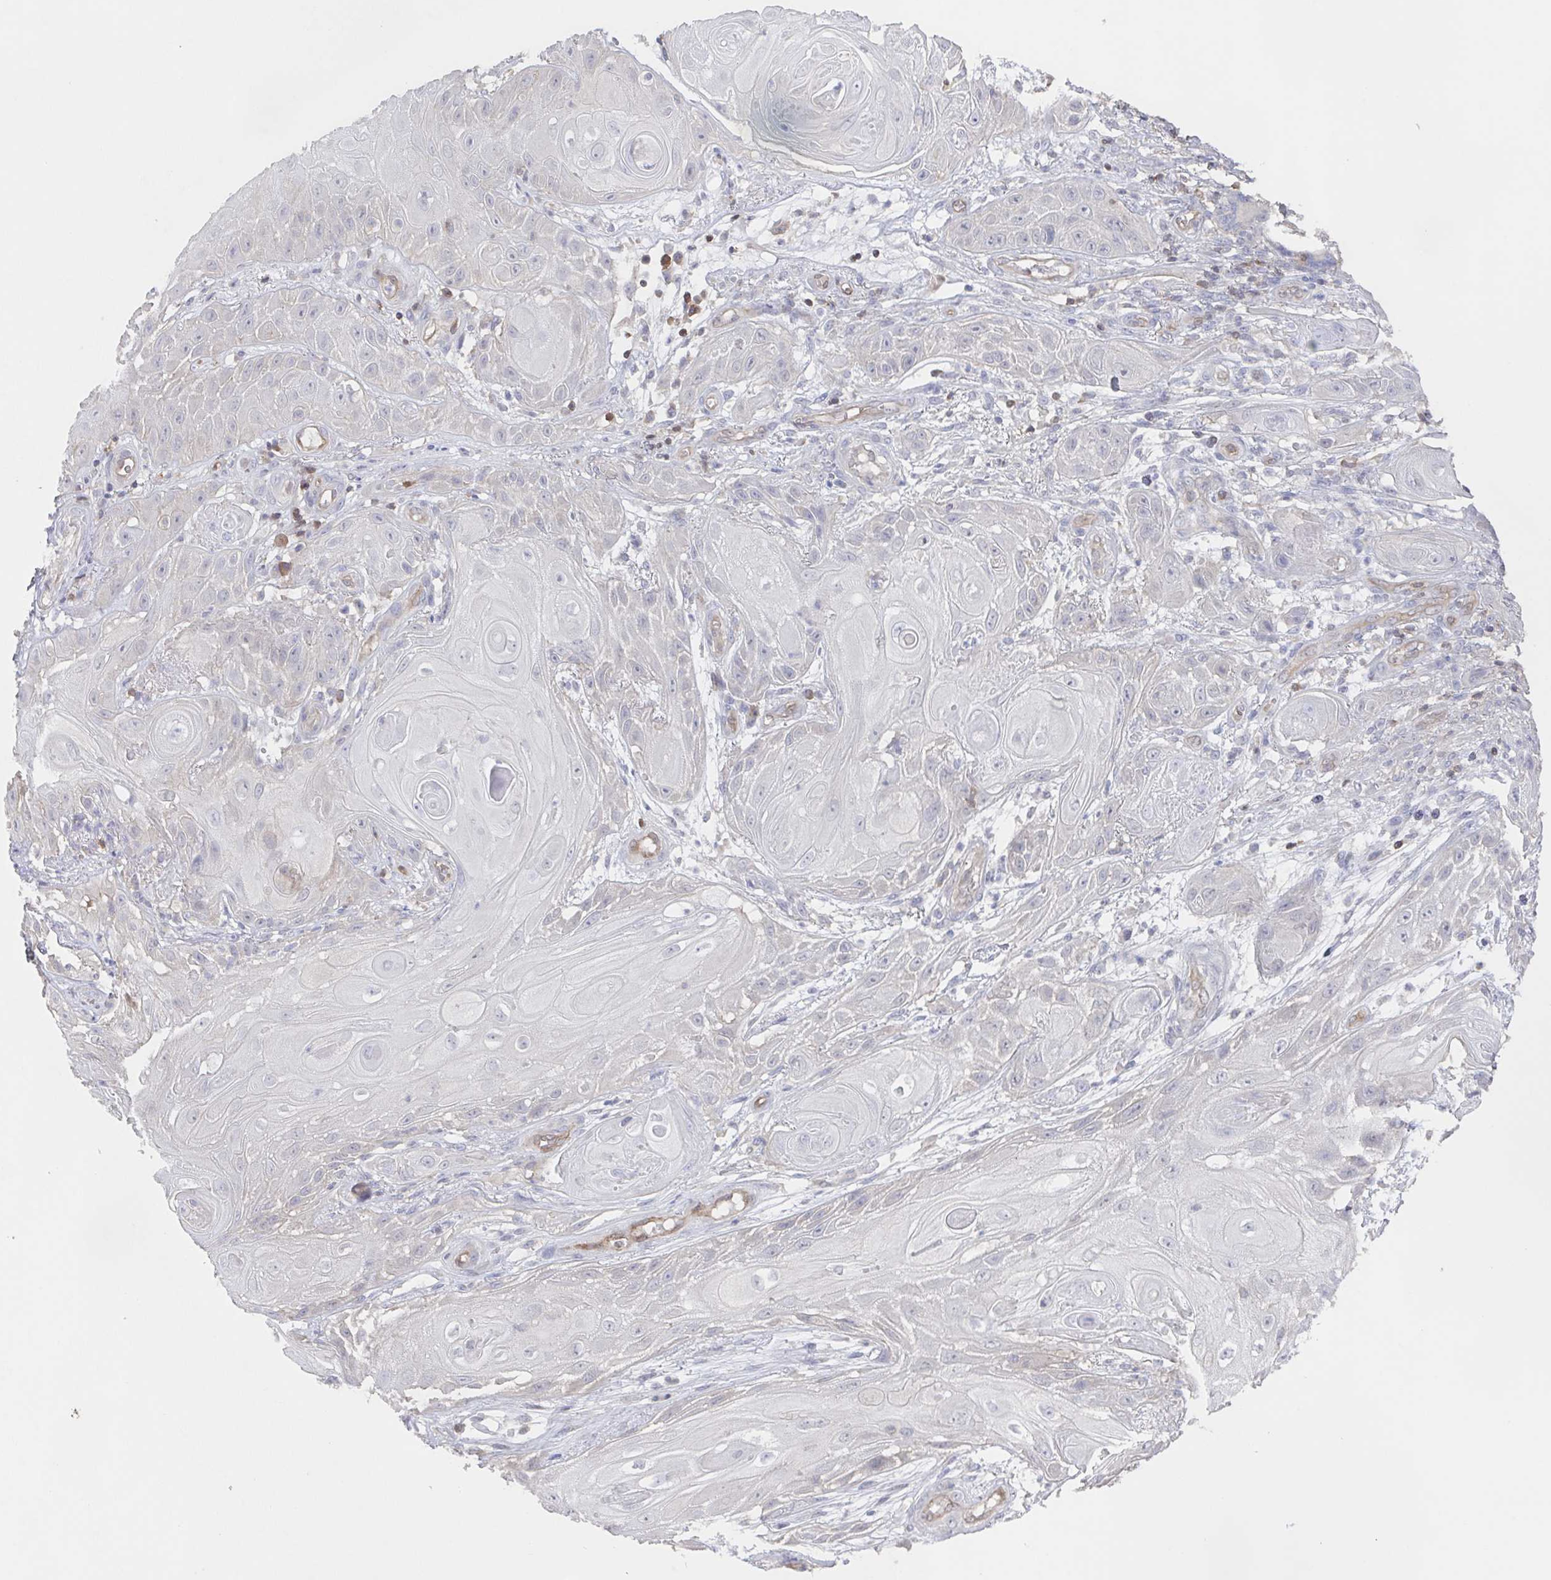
{"staining": {"intensity": "negative", "quantity": "none", "location": "none"}, "tissue": "skin cancer", "cell_type": "Tumor cells", "image_type": "cancer", "snomed": [{"axis": "morphology", "description": "Squamous cell carcinoma, NOS"}, {"axis": "topography", "description": "Skin"}], "caption": "Tumor cells are negative for protein expression in human skin squamous cell carcinoma.", "gene": "AGFG2", "patient": {"sex": "male", "age": 62}}